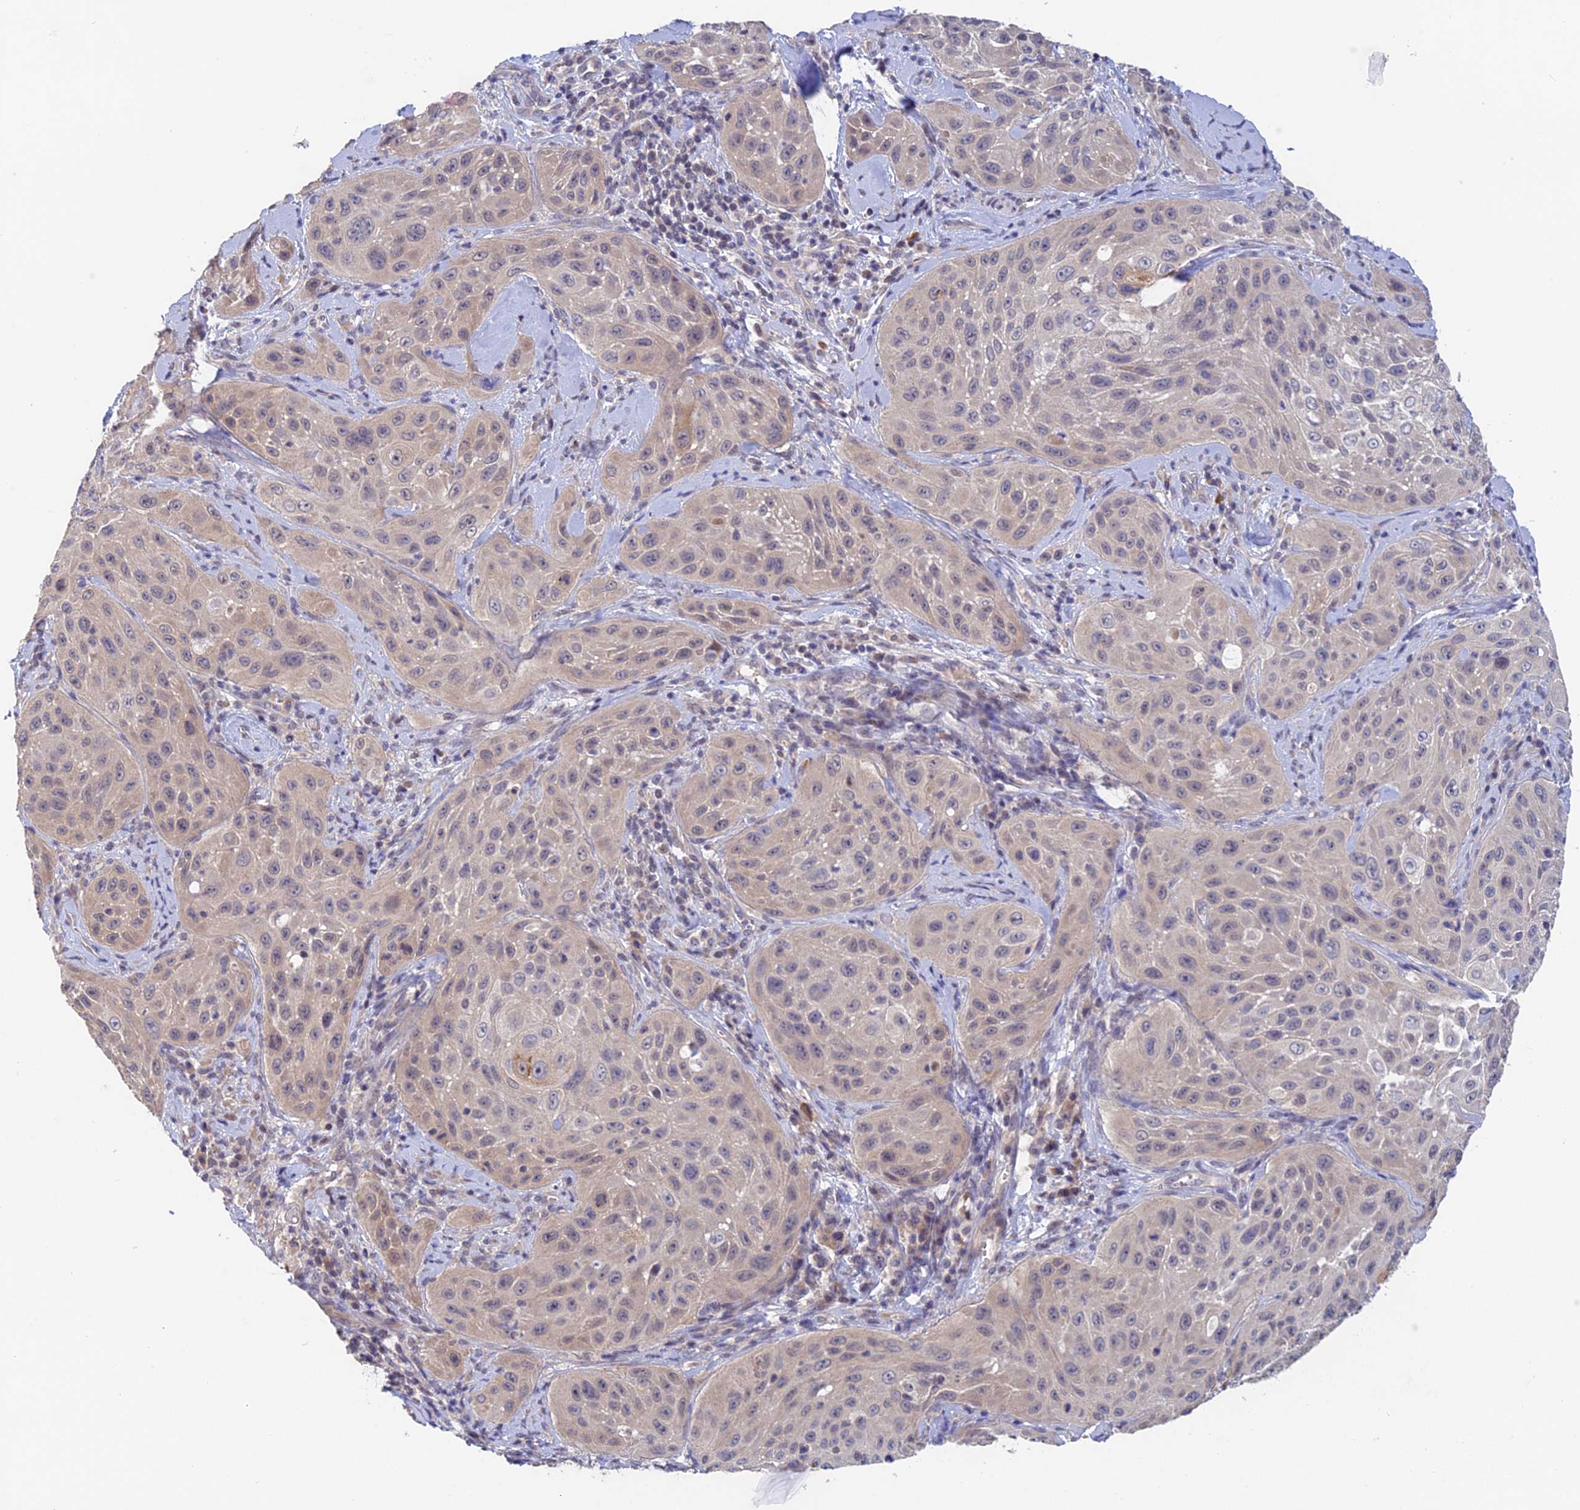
{"staining": {"intensity": "weak", "quantity": "<25%", "location": "cytoplasmic/membranous"}, "tissue": "cervical cancer", "cell_type": "Tumor cells", "image_type": "cancer", "snomed": [{"axis": "morphology", "description": "Squamous cell carcinoma, NOS"}, {"axis": "topography", "description": "Cervix"}], "caption": "The photomicrograph reveals no staining of tumor cells in squamous cell carcinoma (cervical).", "gene": "CWH43", "patient": {"sex": "female", "age": 42}}